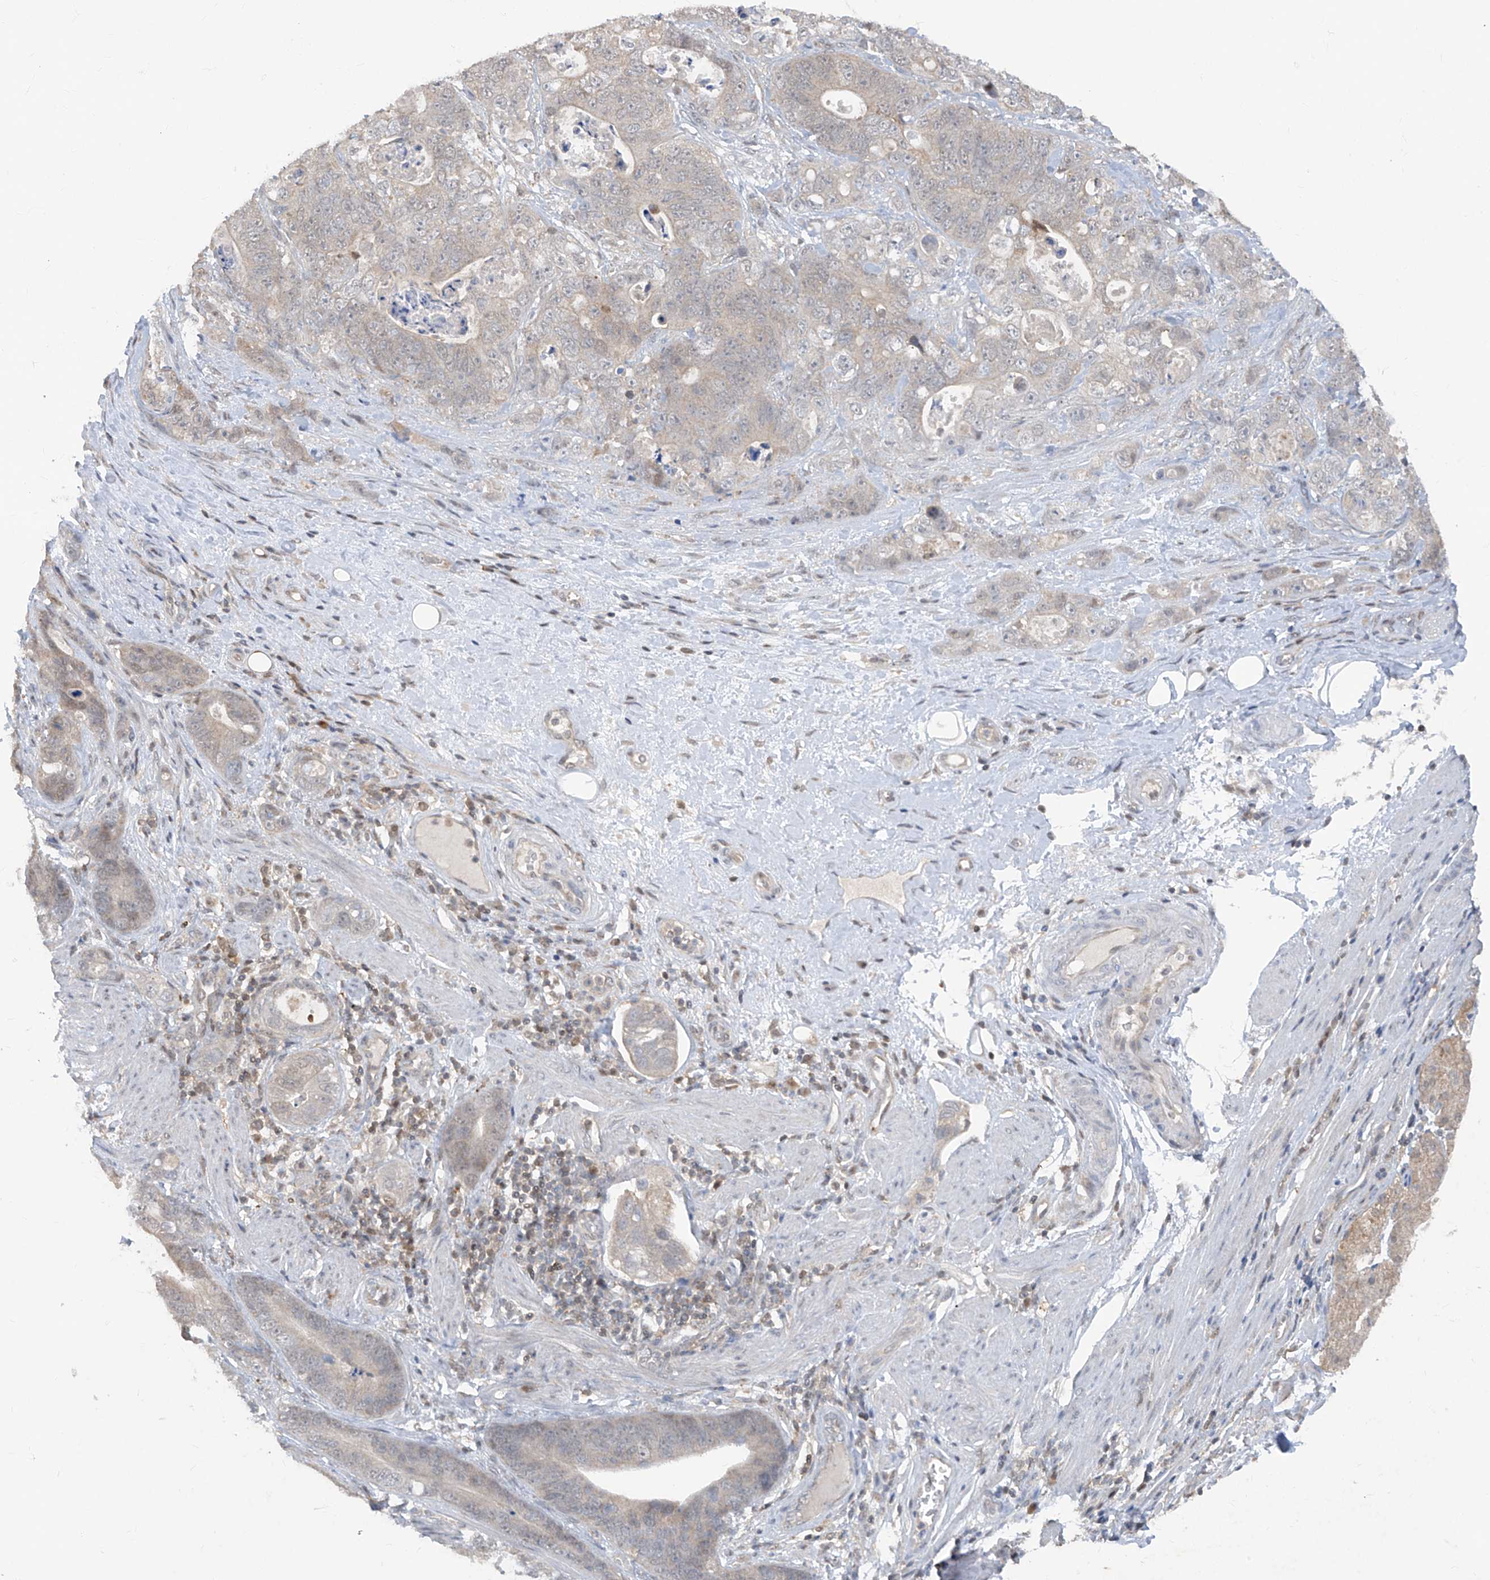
{"staining": {"intensity": "negative", "quantity": "none", "location": "none"}, "tissue": "stomach cancer", "cell_type": "Tumor cells", "image_type": "cancer", "snomed": [{"axis": "morphology", "description": "Normal tissue, NOS"}, {"axis": "morphology", "description": "Adenocarcinoma, NOS"}, {"axis": "topography", "description": "Stomach"}], "caption": "Immunohistochemistry histopathology image of human stomach cancer (adenocarcinoma) stained for a protein (brown), which exhibits no staining in tumor cells.", "gene": "ZNF358", "patient": {"sex": "female", "age": 89}}